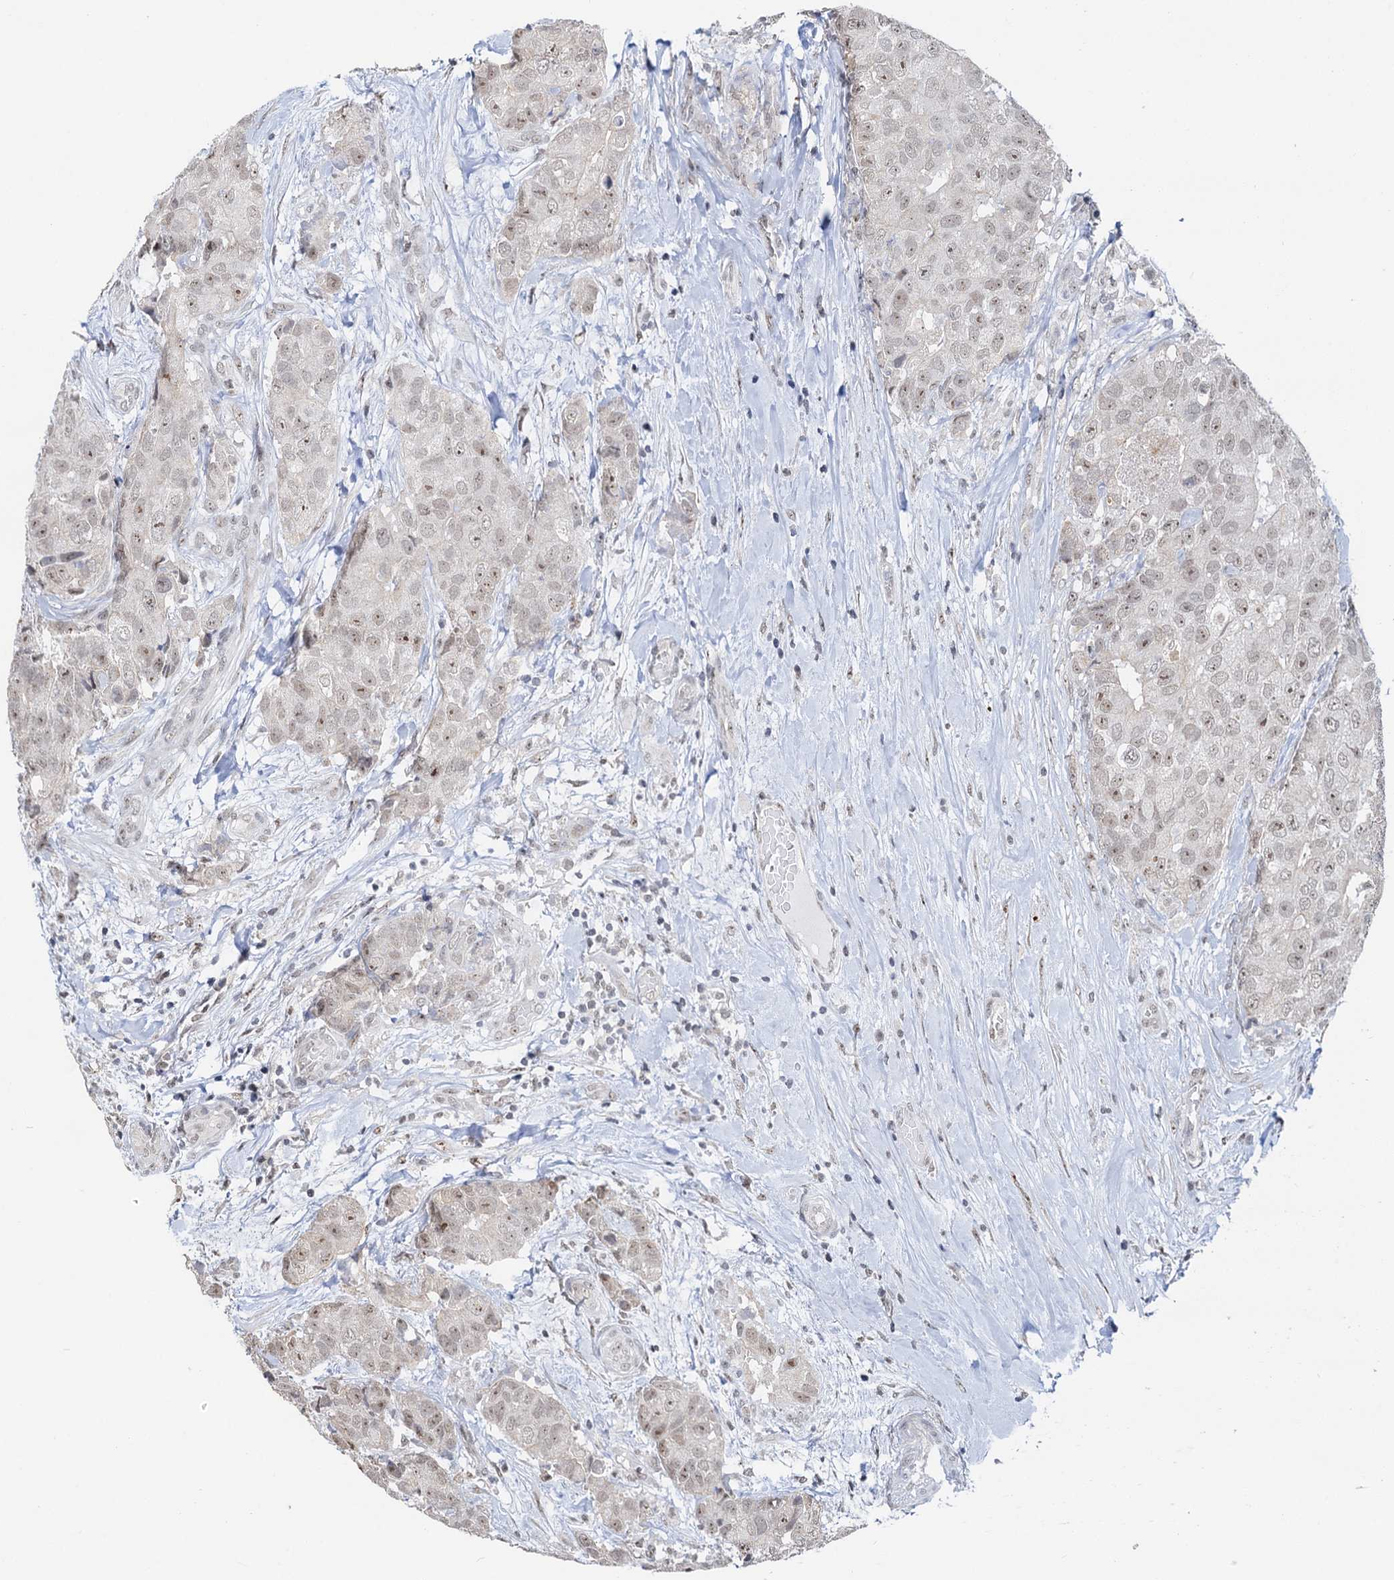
{"staining": {"intensity": "weak", "quantity": ">75%", "location": "nuclear"}, "tissue": "breast cancer", "cell_type": "Tumor cells", "image_type": "cancer", "snomed": [{"axis": "morphology", "description": "Duct carcinoma"}, {"axis": "topography", "description": "Breast"}], "caption": "Human breast cancer (infiltrating ductal carcinoma) stained for a protein (brown) reveals weak nuclear positive positivity in about >75% of tumor cells.", "gene": "NAT10", "patient": {"sex": "female", "age": 62}}